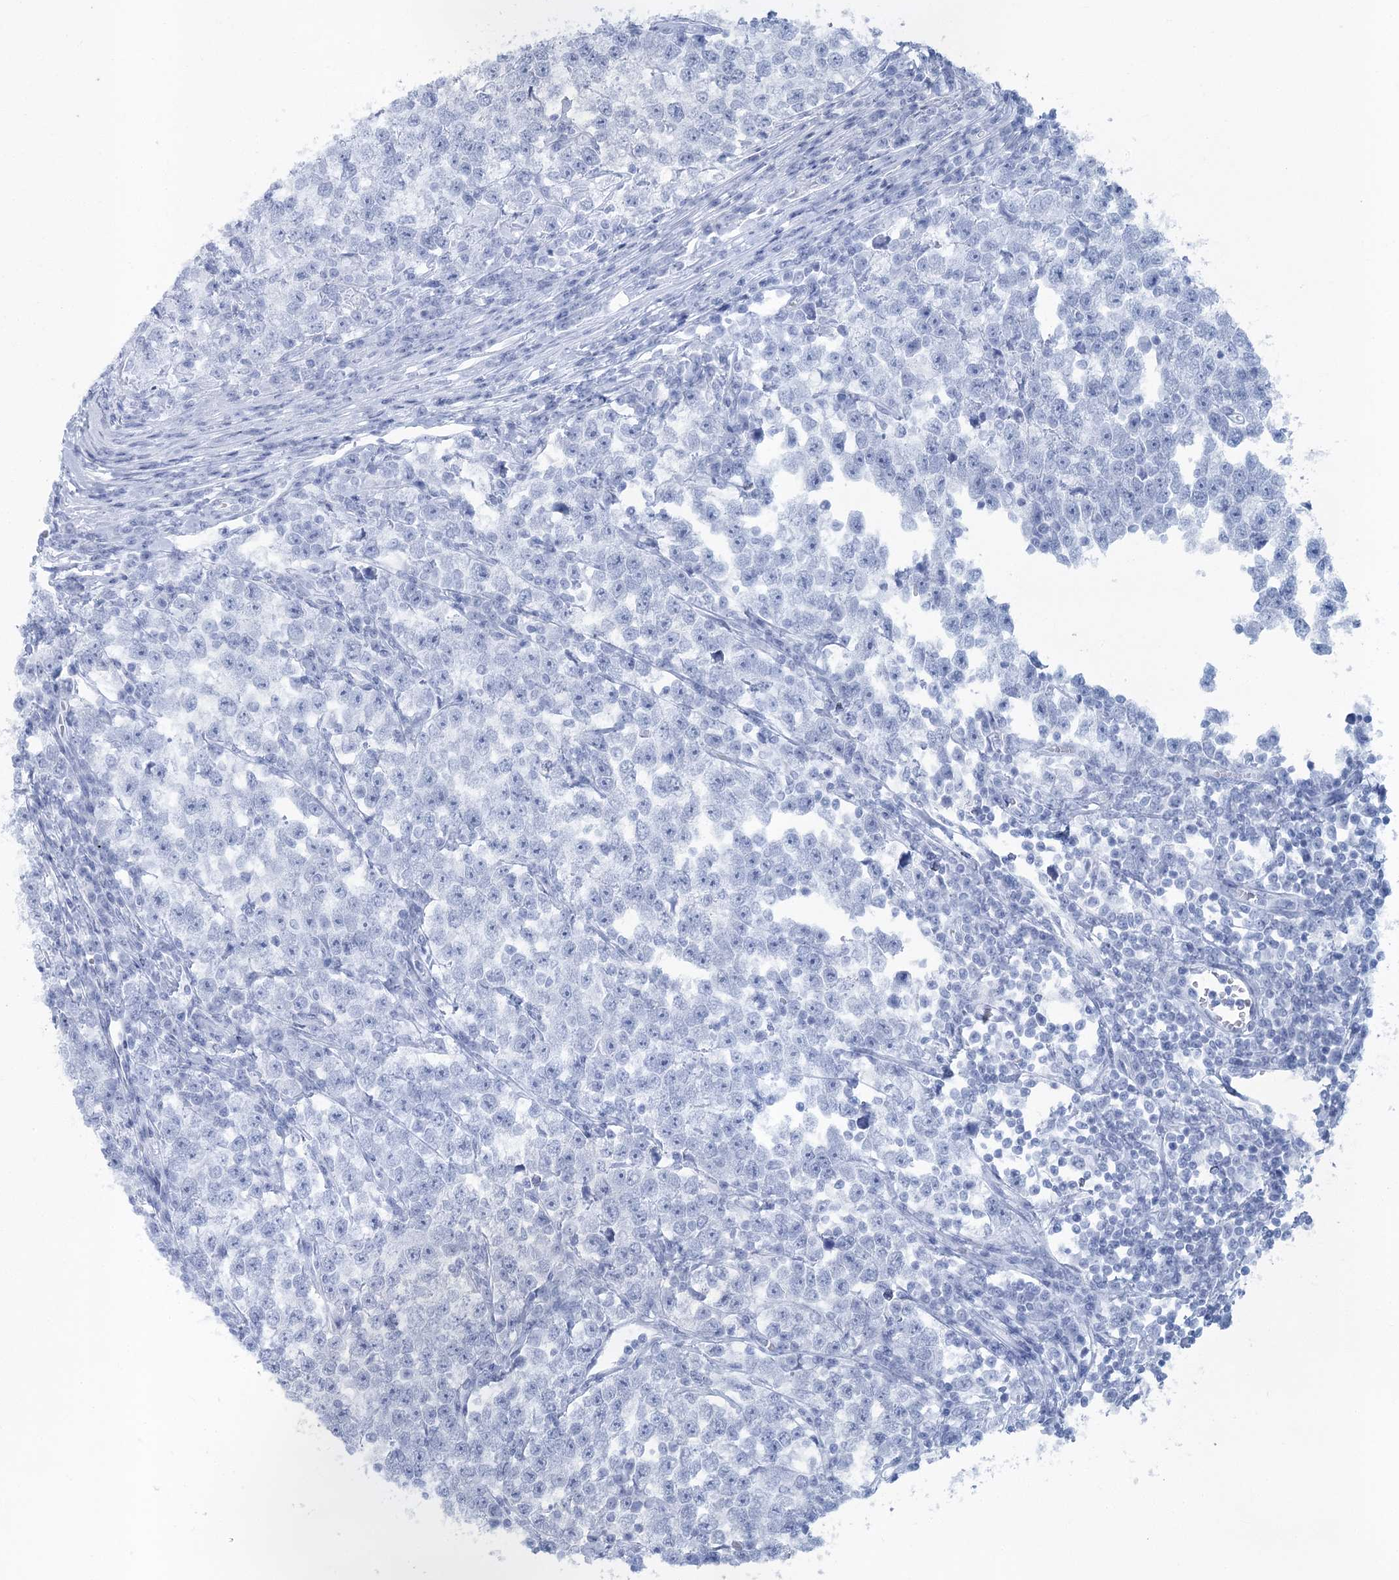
{"staining": {"intensity": "negative", "quantity": "none", "location": "none"}, "tissue": "testis cancer", "cell_type": "Tumor cells", "image_type": "cancer", "snomed": [{"axis": "morphology", "description": "Normal tissue, NOS"}, {"axis": "morphology", "description": "Seminoma, NOS"}, {"axis": "topography", "description": "Testis"}], "caption": "Photomicrograph shows no protein staining in tumor cells of testis cancer (seminoma) tissue.", "gene": "ABITRAM", "patient": {"sex": "male", "age": 43}}